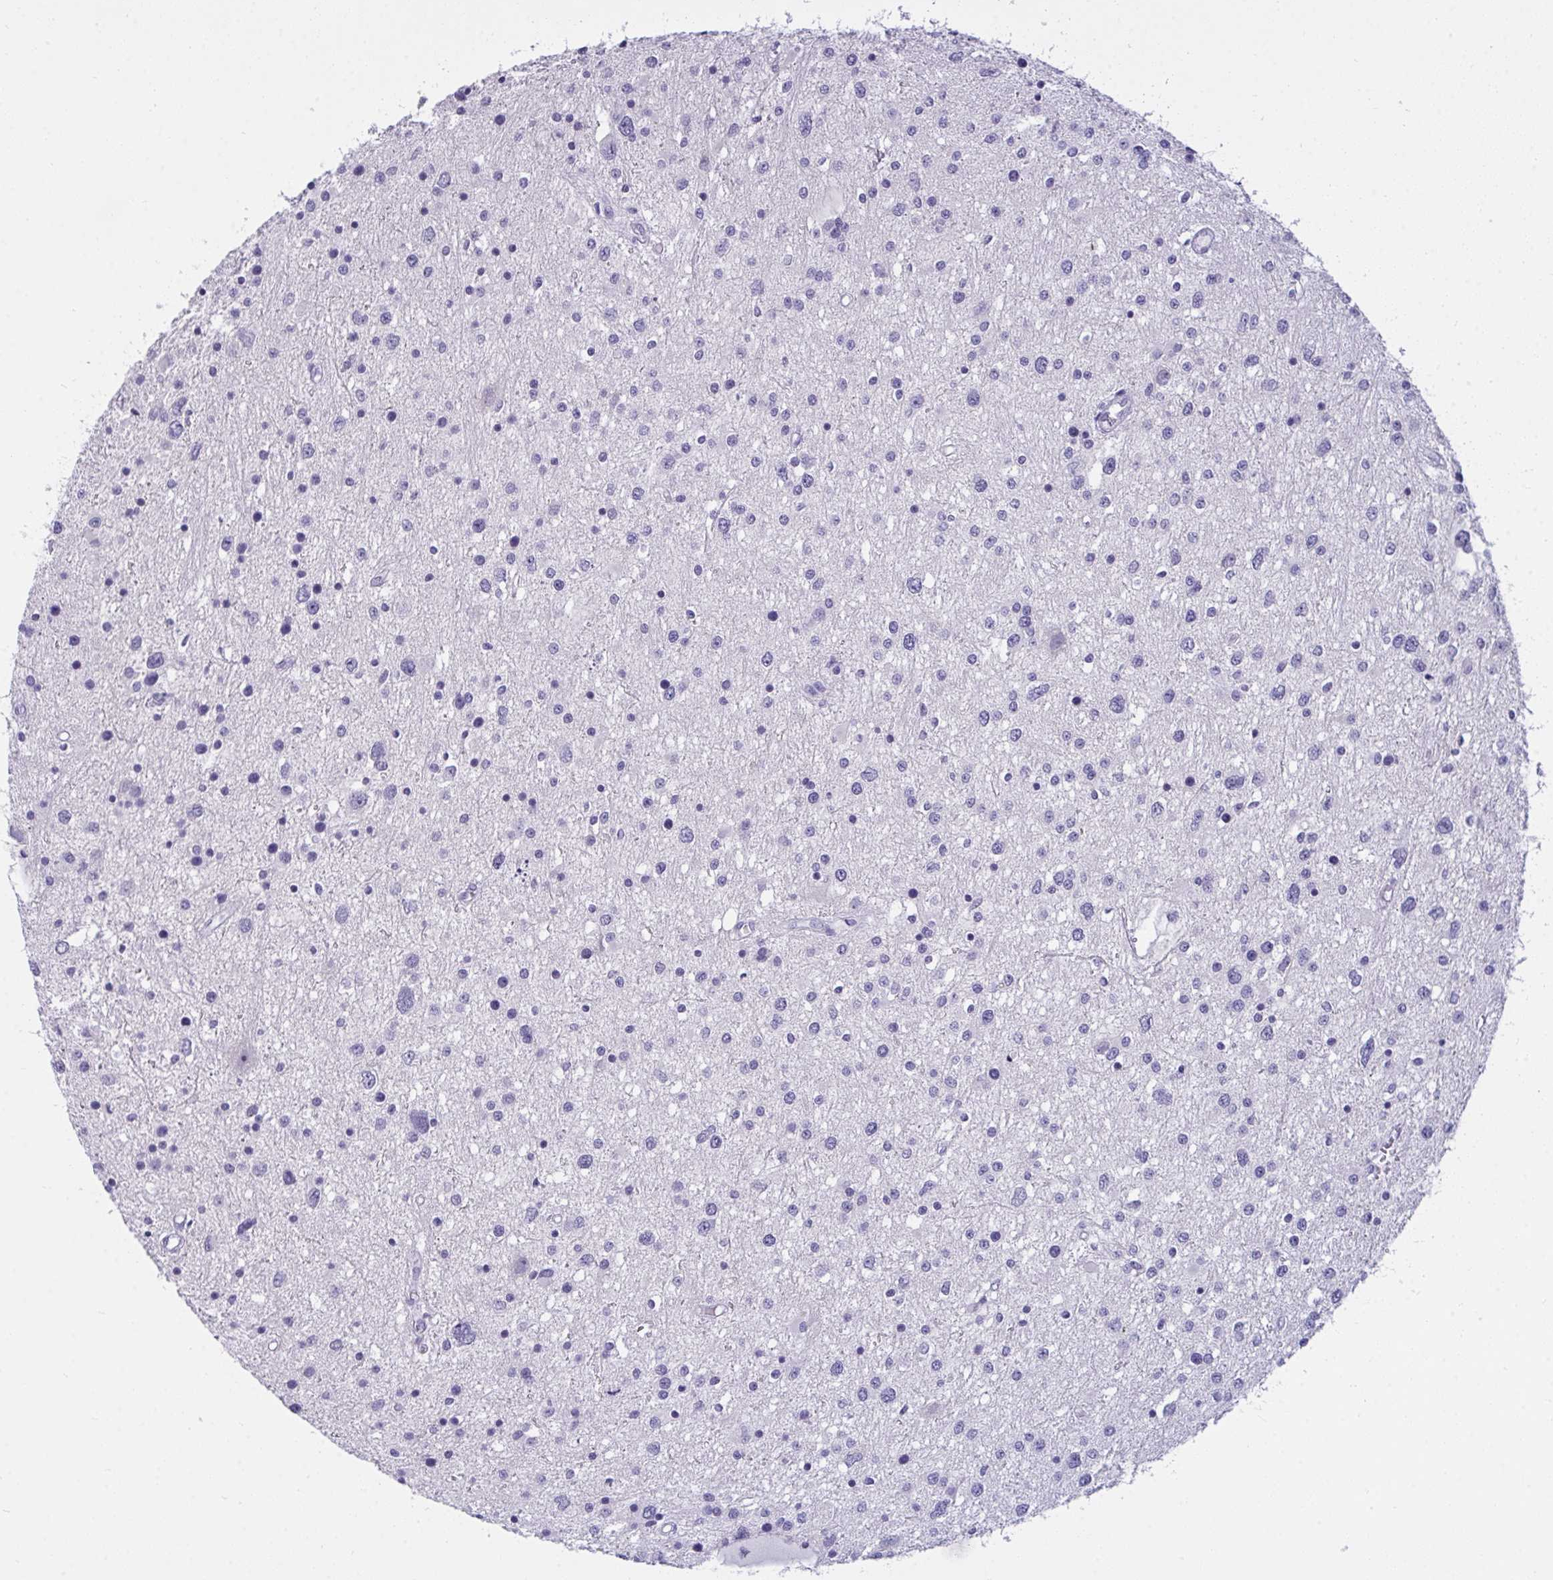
{"staining": {"intensity": "negative", "quantity": "none", "location": "none"}, "tissue": "glioma", "cell_type": "Tumor cells", "image_type": "cancer", "snomed": [{"axis": "morphology", "description": "Glioma, malignant, High grade"}, {"axis": "topography", "description": "Brain"}], "caption": "Immunohistochemical staining of glioma demonstrates no significant staining in tumor cells.", "gene": "SEMA6B", "patient": {"sex": "male", "age": 54}}